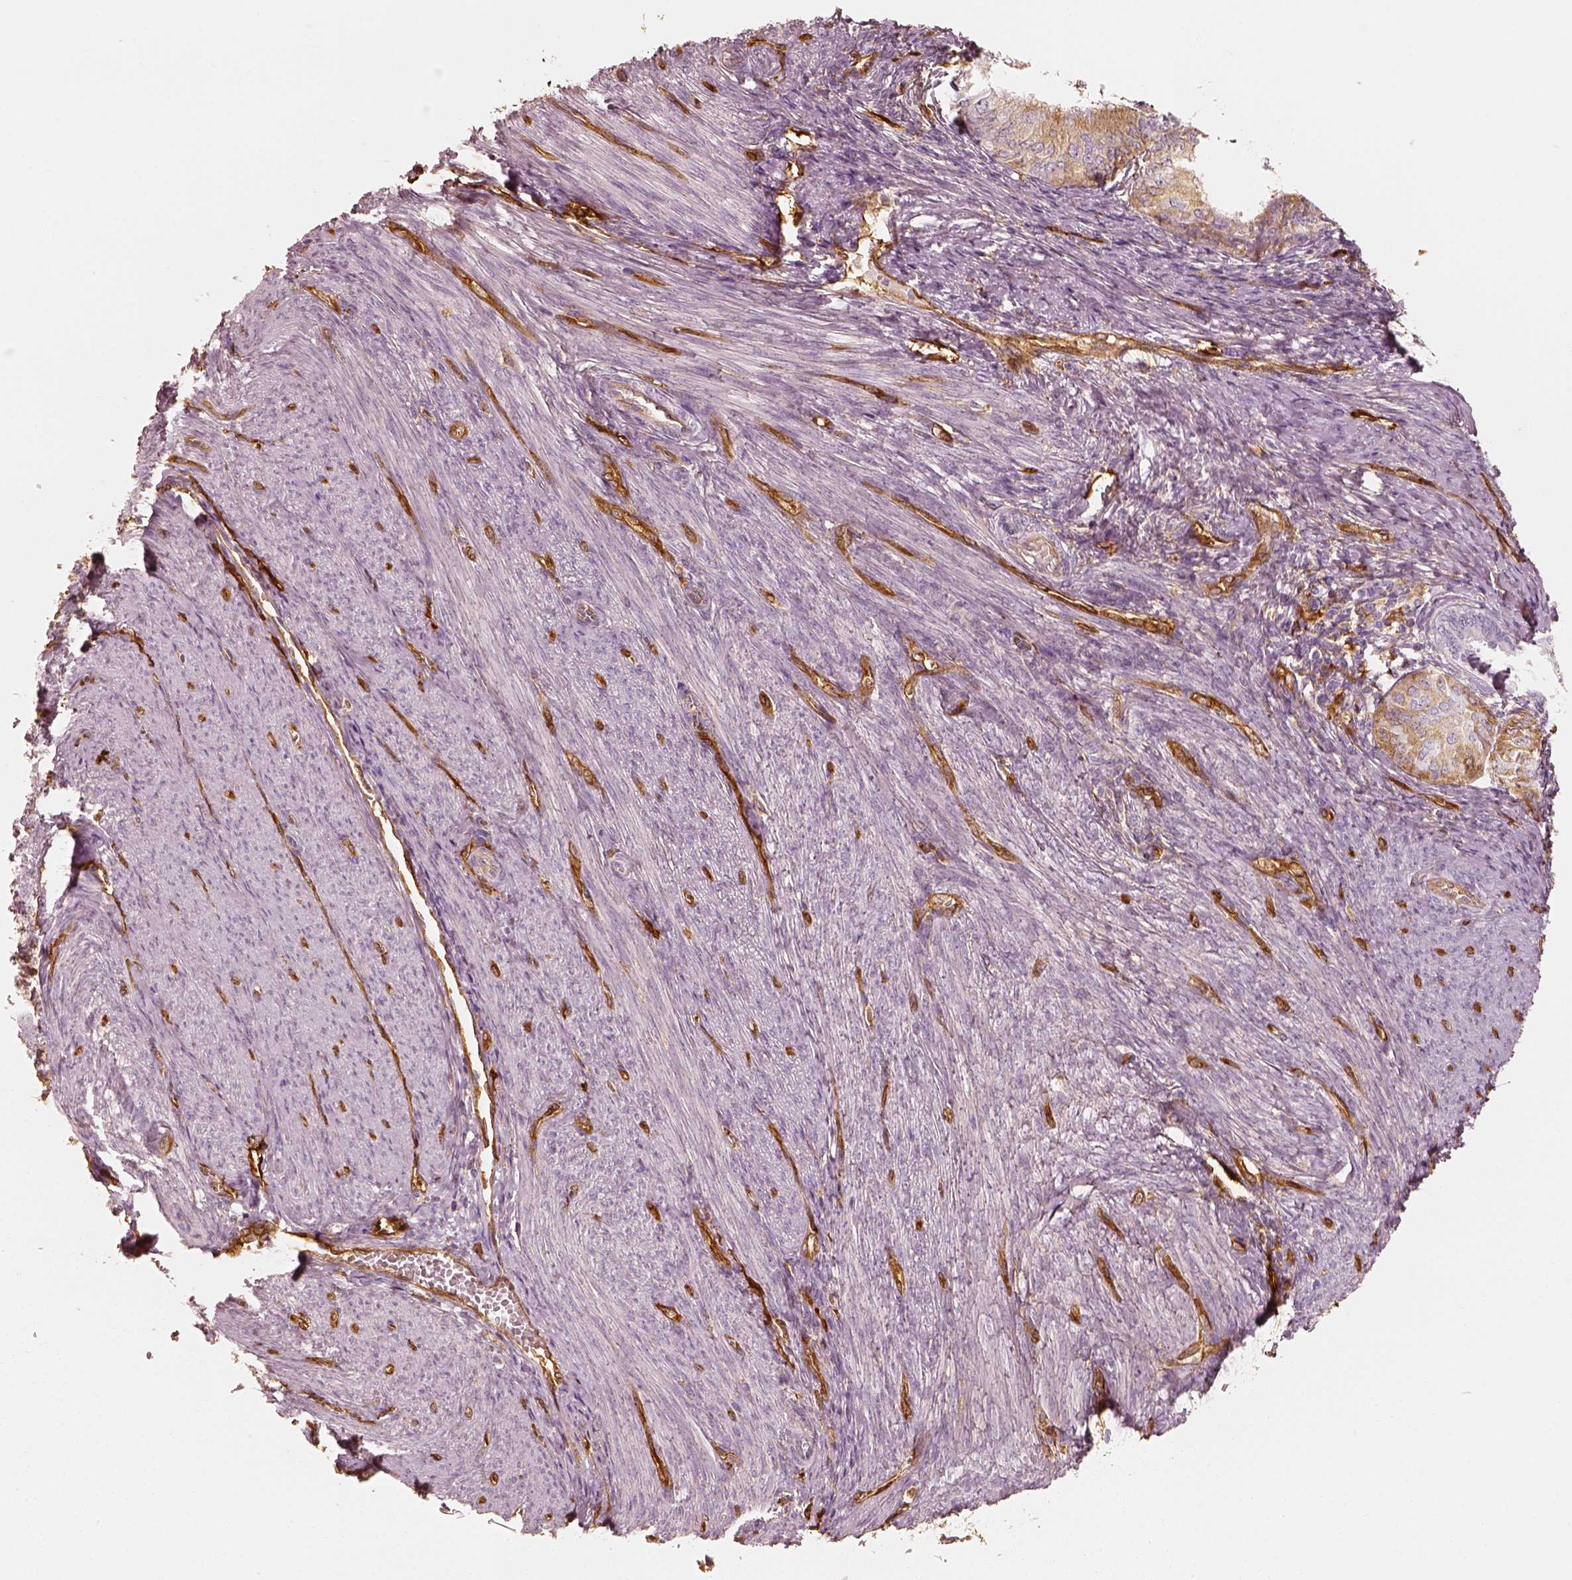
{"staining": {"intensity": "moderate", "quantity": "25%-75%", "location": "cytoplasmic/membranous"}, "tissue": "endometrial cancer", "cell_type": "Tumor cells", "image_type": "cancer", "snomed": [{"axis": "morphology", "description": "Adenocarcinoma, NOS"}, {"axis": "topography", "description": "Endometrium"}], "caption": "A photomicrograph of human endometrial cancer (adenocarcinoma) stained for a protein shows moderate cytoplasmic/membranous brown staining in tumor cells. (DAB (3,3'-diaminobenzidine) IHC with brightfield microscopy, high magnification).", "gene": "FSCN1", "patient": {"sex": "female", "age": 58}}